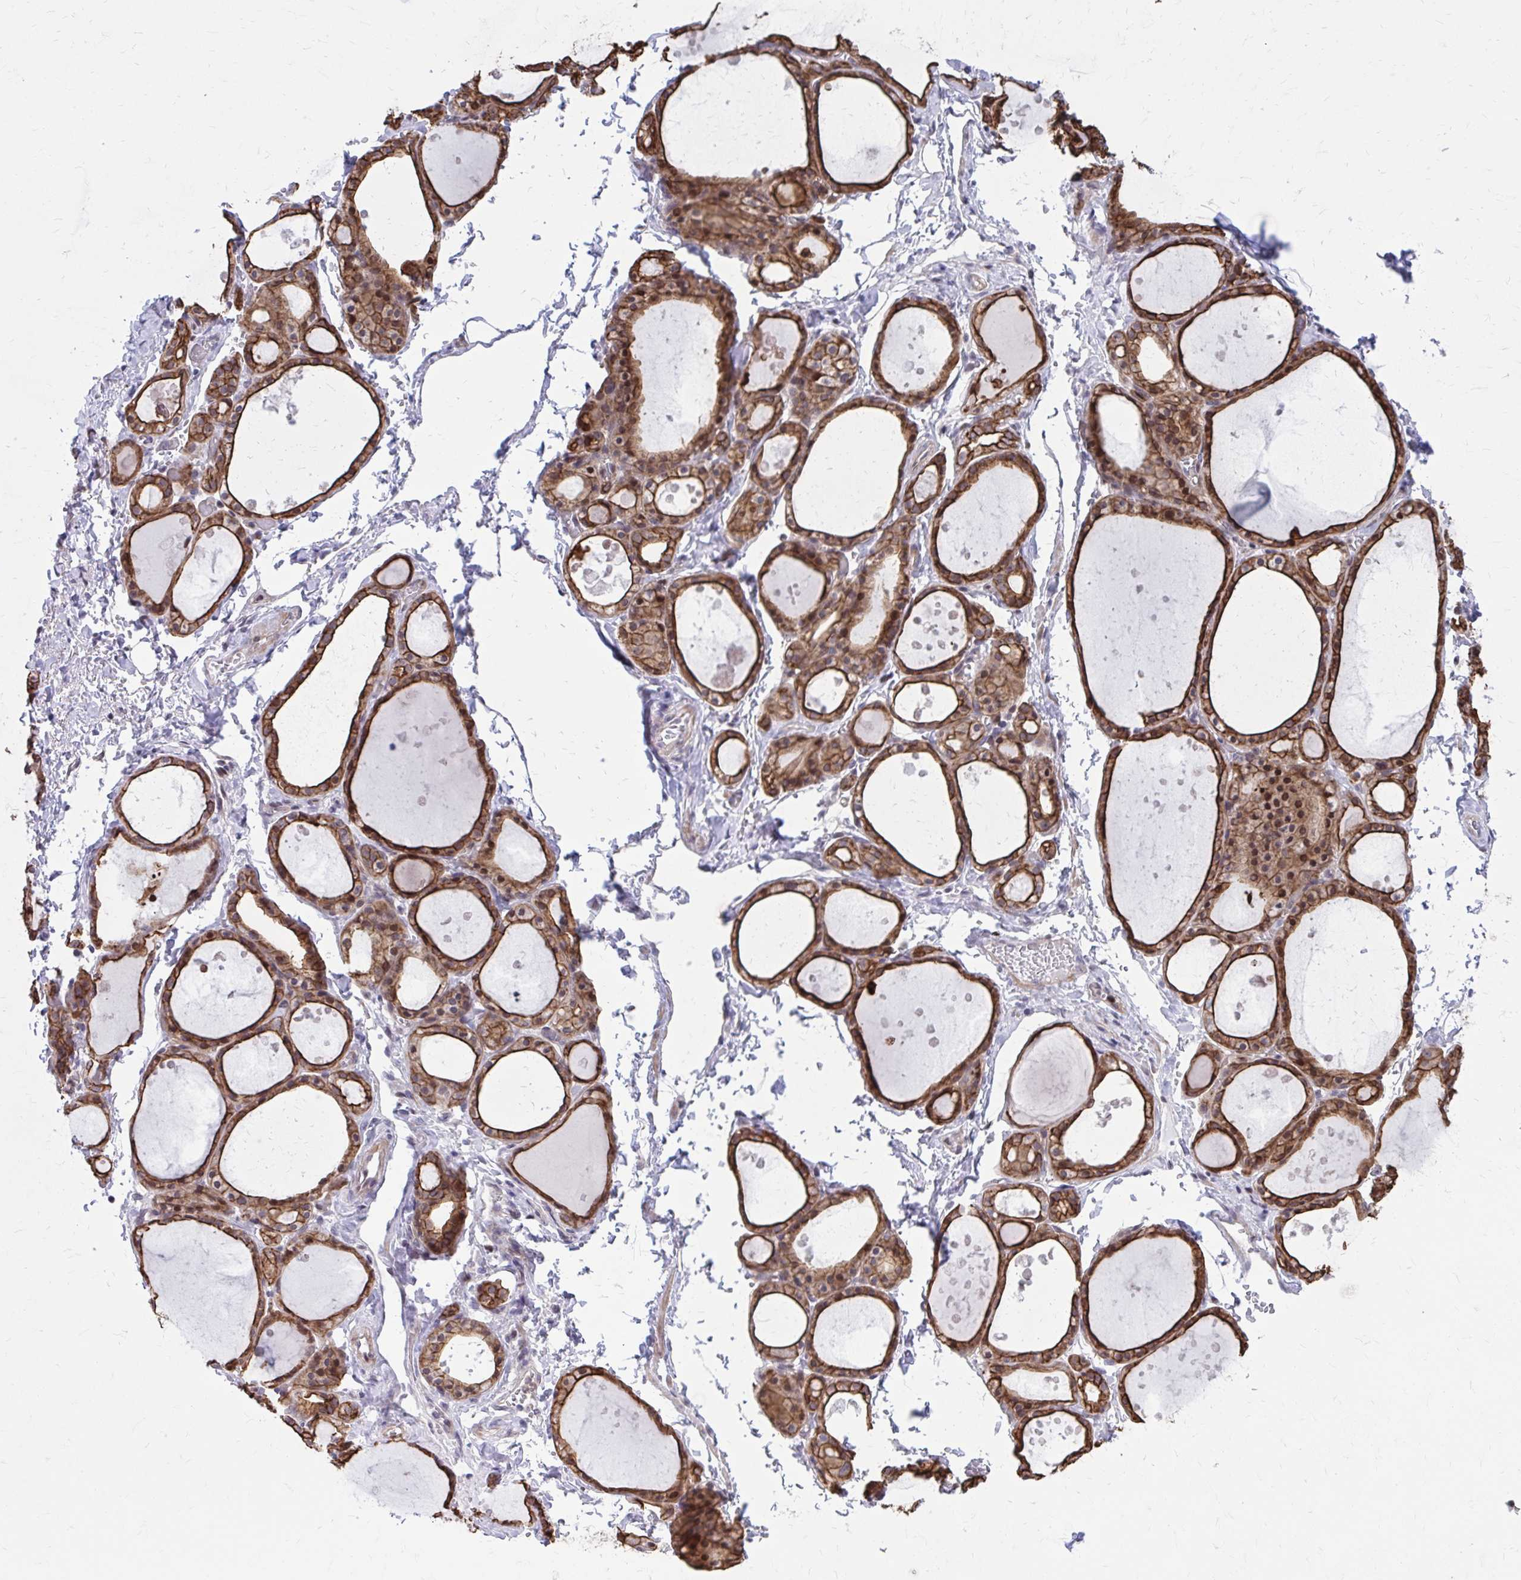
{"staining": {"intensity": "strong", "quantity": ">75%", "location": "cytoplasmic/membranous,nuclear"}, "tissue": "thyroid gland", "cell_type": "Glandular cells", "image_type": "normal", "snomed": [{"axis": "morphology", "description": "Normal tissue, NOS"}, {"axis": "topography", "description": "Thyroid gland"}], "caption": "DAB (3,3'-diaminobenzidine) immunohistochemical staining of benign thyroid gland shows strong cytoplasmic/membranous,nuclear protein expression in approximately >75% of glandular cells.", "gene": "ANKRD30B", "patient": {"sex": "male", "age": 68}}